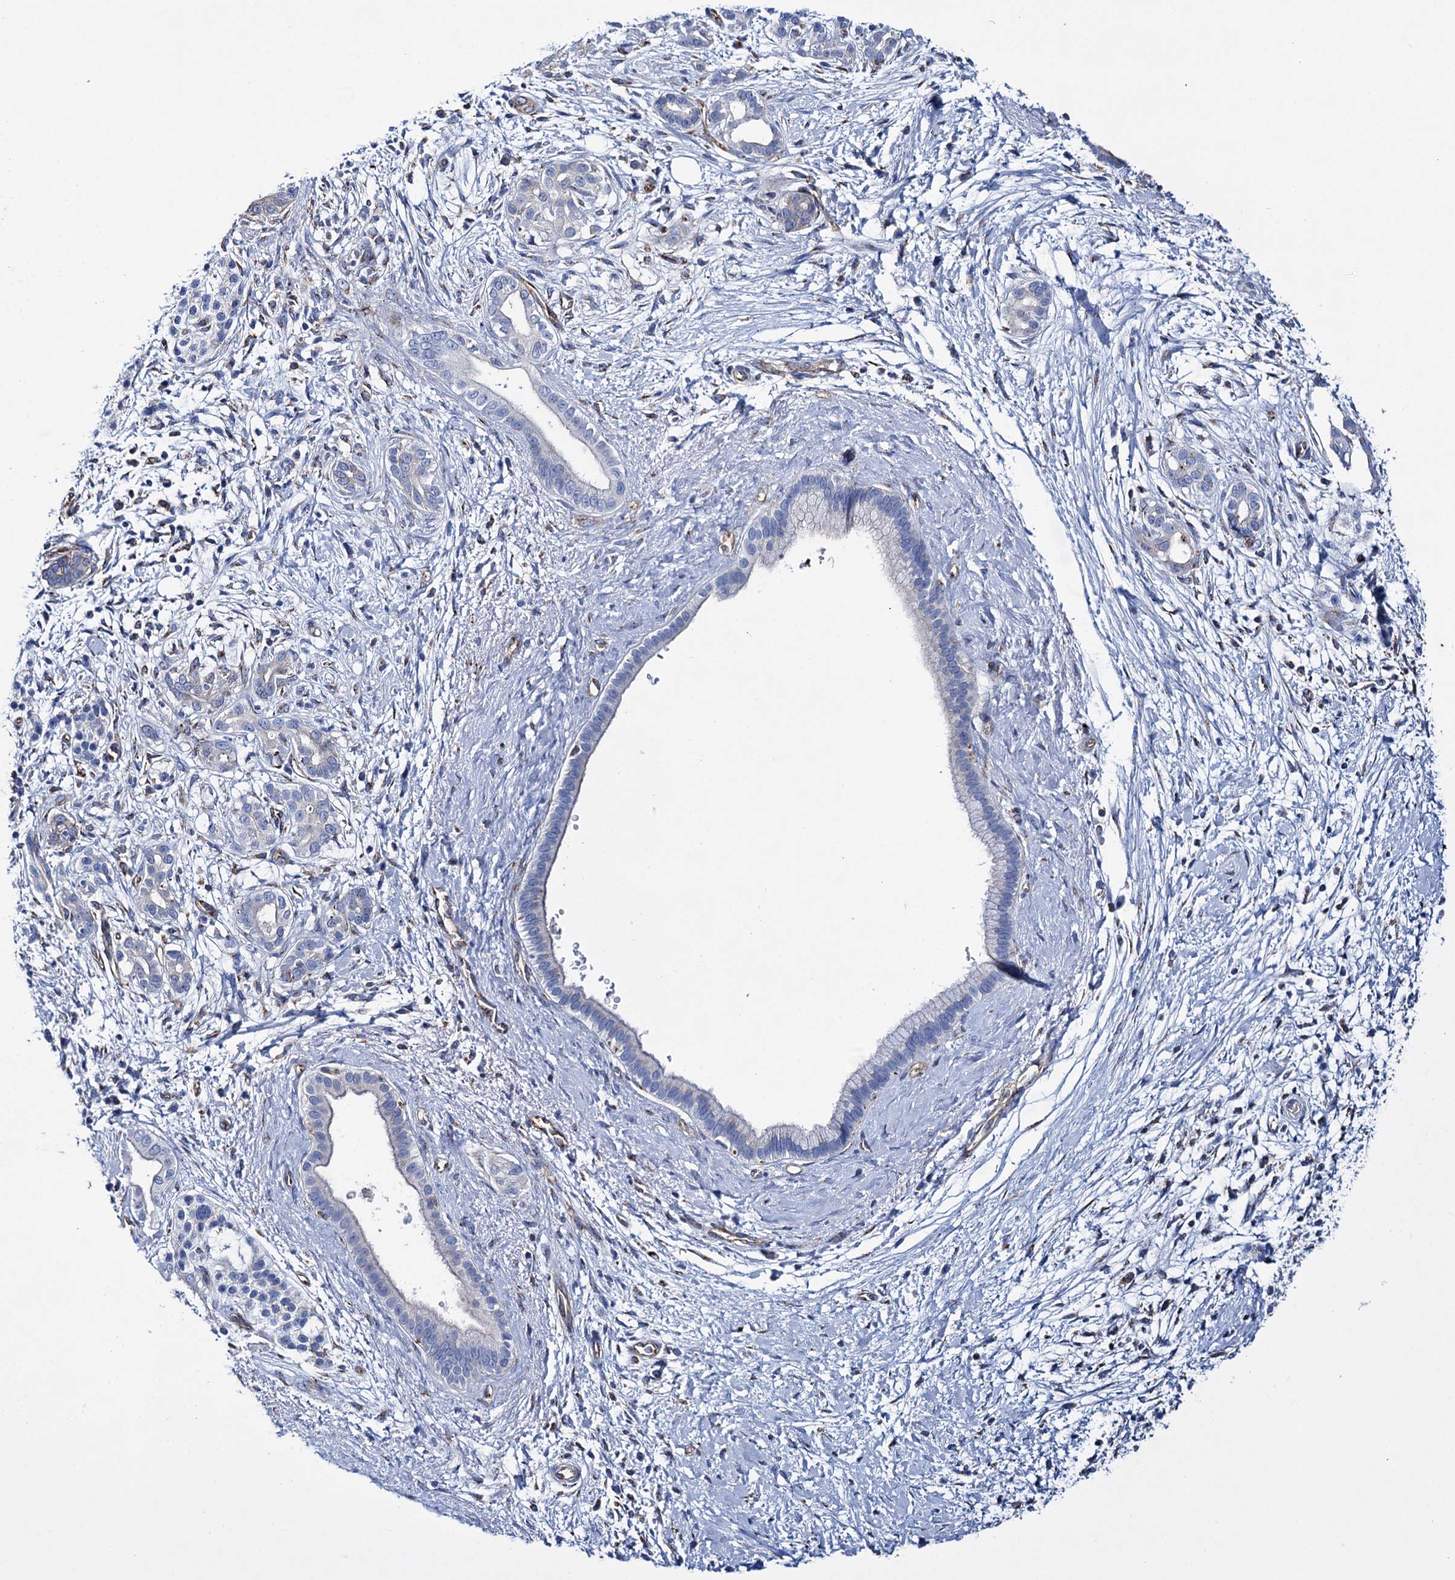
{"staining": {"intensity": "negative", "quantity": "none", "location": "none"}, "tissue": "pancreatic cancer", "cell_type": "Tumor cells", "image_type": "cancer", "snomed": [{"axis": "morphology", "description": "Adenocarcinoma, NOS"}, {"axis": "topography", "description": "Pancreas"}], "caption": "An immunohistochemistry (IHC) image of adenocarcinoma (pancreatic) is shown. There is no staining in tumor cells of adenocarcinoma (pancreatic).", "gene": "SCPEP1", "patient": {"sex": "male", "age": 58}}